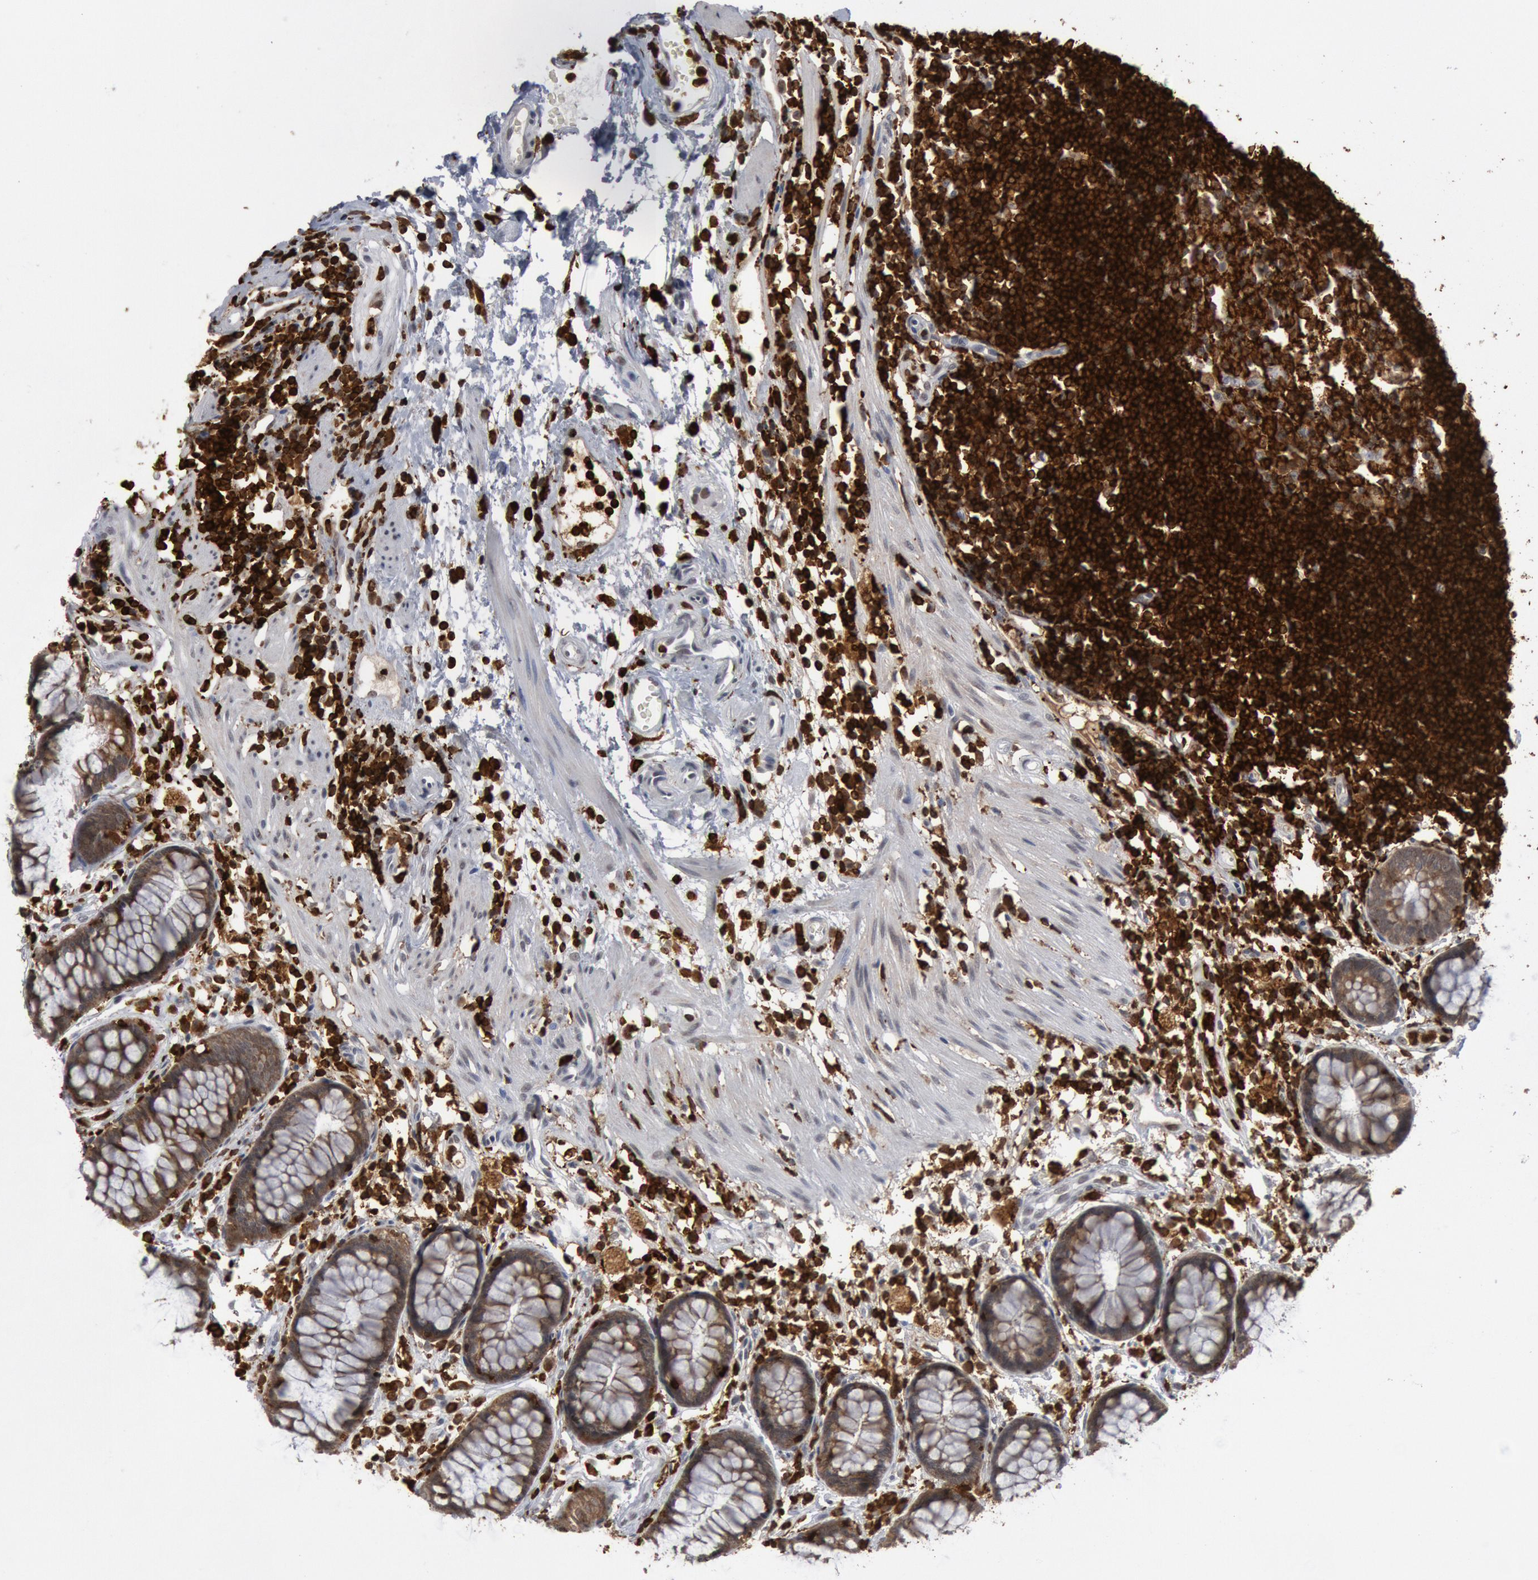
{"staining": {"intensity": "weak", "quantity": ">75%", "location": "cytoplasmic/membranous"}, "tissue": "rectum", "cell_type": "Glandular cells", "image_type": "normal", "snomed": [{"axis": "morphology", "description": "Normal tissue, NOS"}, {"axis": "topography", "description": "Rectum"}], "caption": "A brown stain shows weak cytoplasmic/membranous expression of a protein in glandular cells of benign human rectum. Immunohistochemistry (ihc) stains the protein in brown and the nuclei are stained blue.", "gene": "PTPN6", "patient": {"sex": "female", "age": 66}}